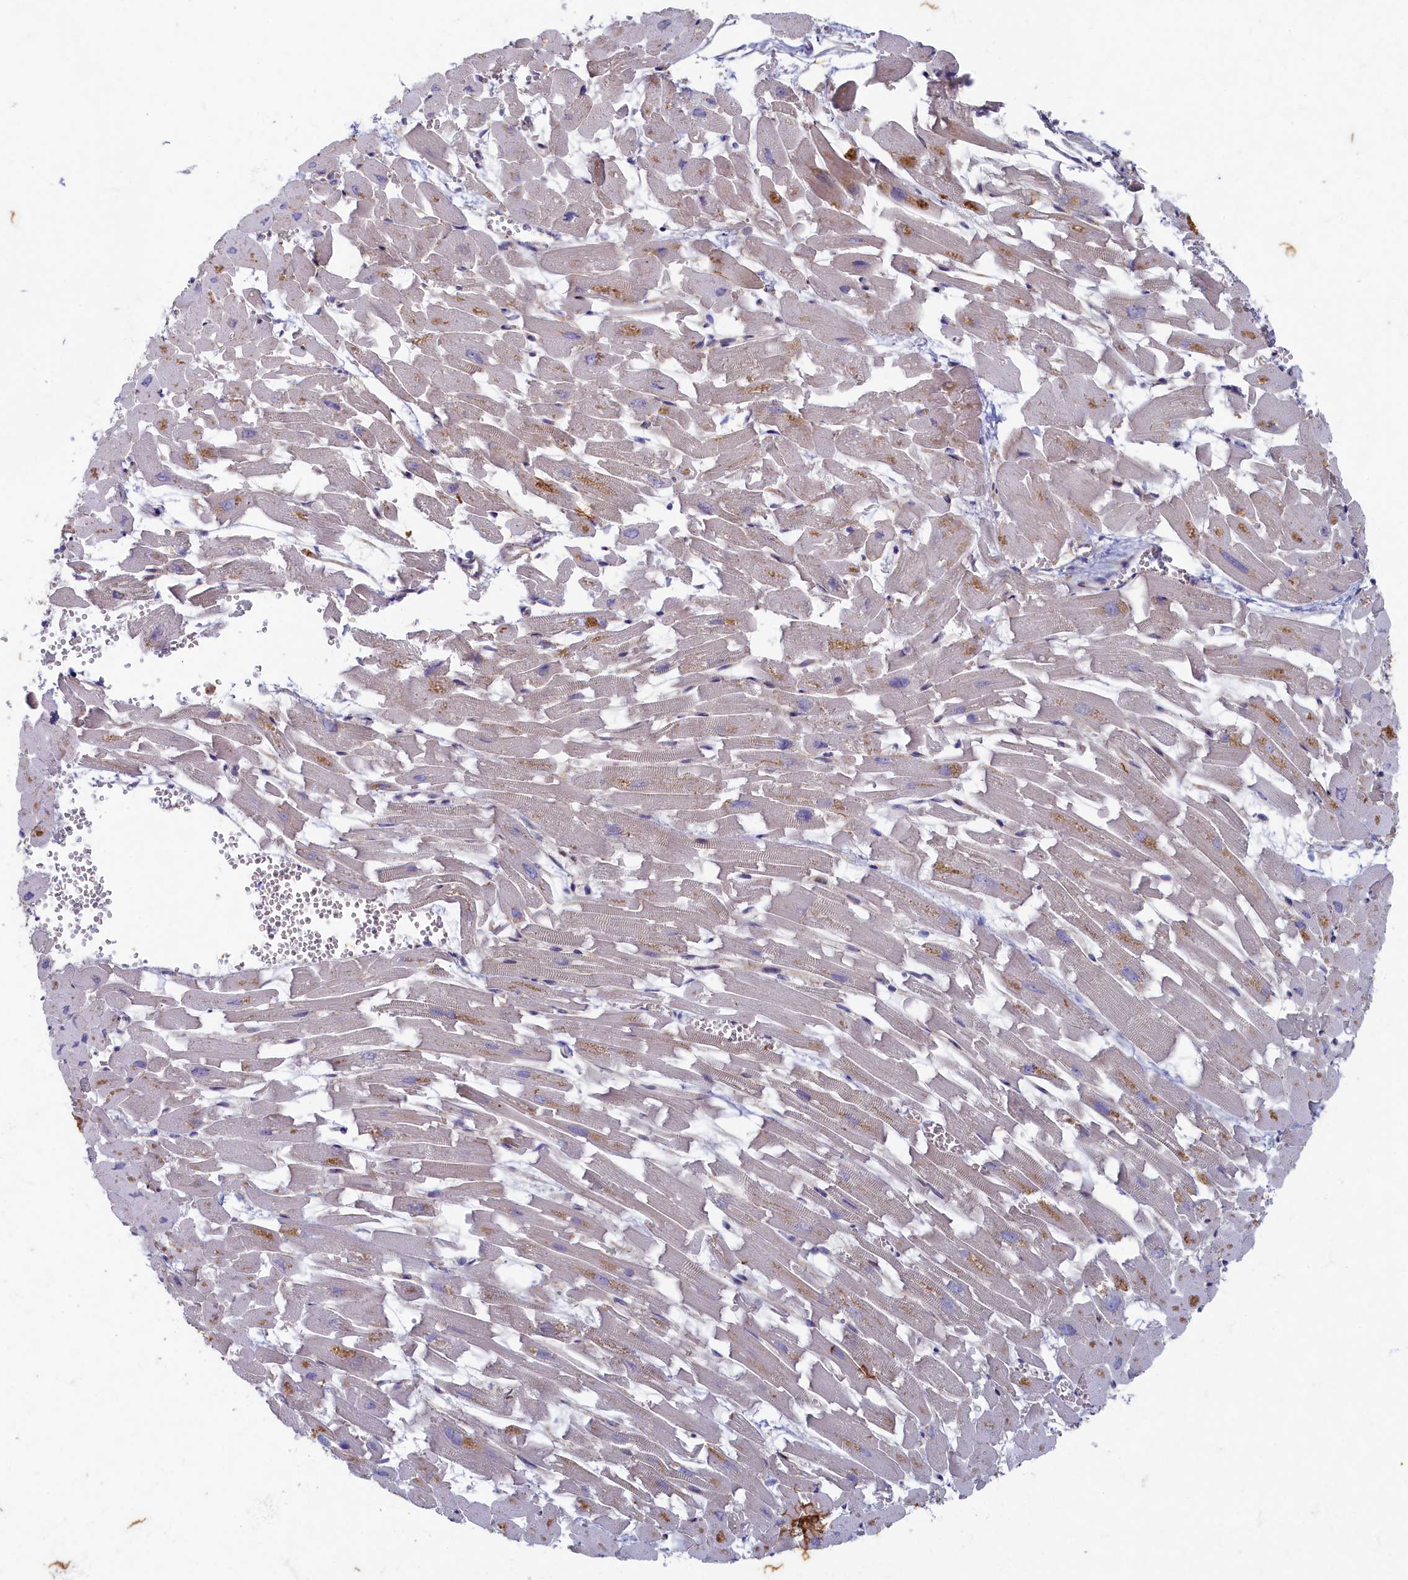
{"staining": {"intensity": "negative", "quantity": "none", "location": "none"}, "tissue": "heart muscle", "cell_type": "Cardiomyocytes", "image_type": "normal", "snomed": [{"axis": "morphology", "description": "Normal tissue, NOS"}, {"axis": "topography", "description": "Heart"}], "caption": "This histopathology image is of unremarkable heart muscle stained with immunohistochemistry to label a protein in brown with the nuclei are counter-stained blue. There is no staining in cardiomyocytes.", "gene": "WDR59", "patient": {"sex": "female", "age": 64}}